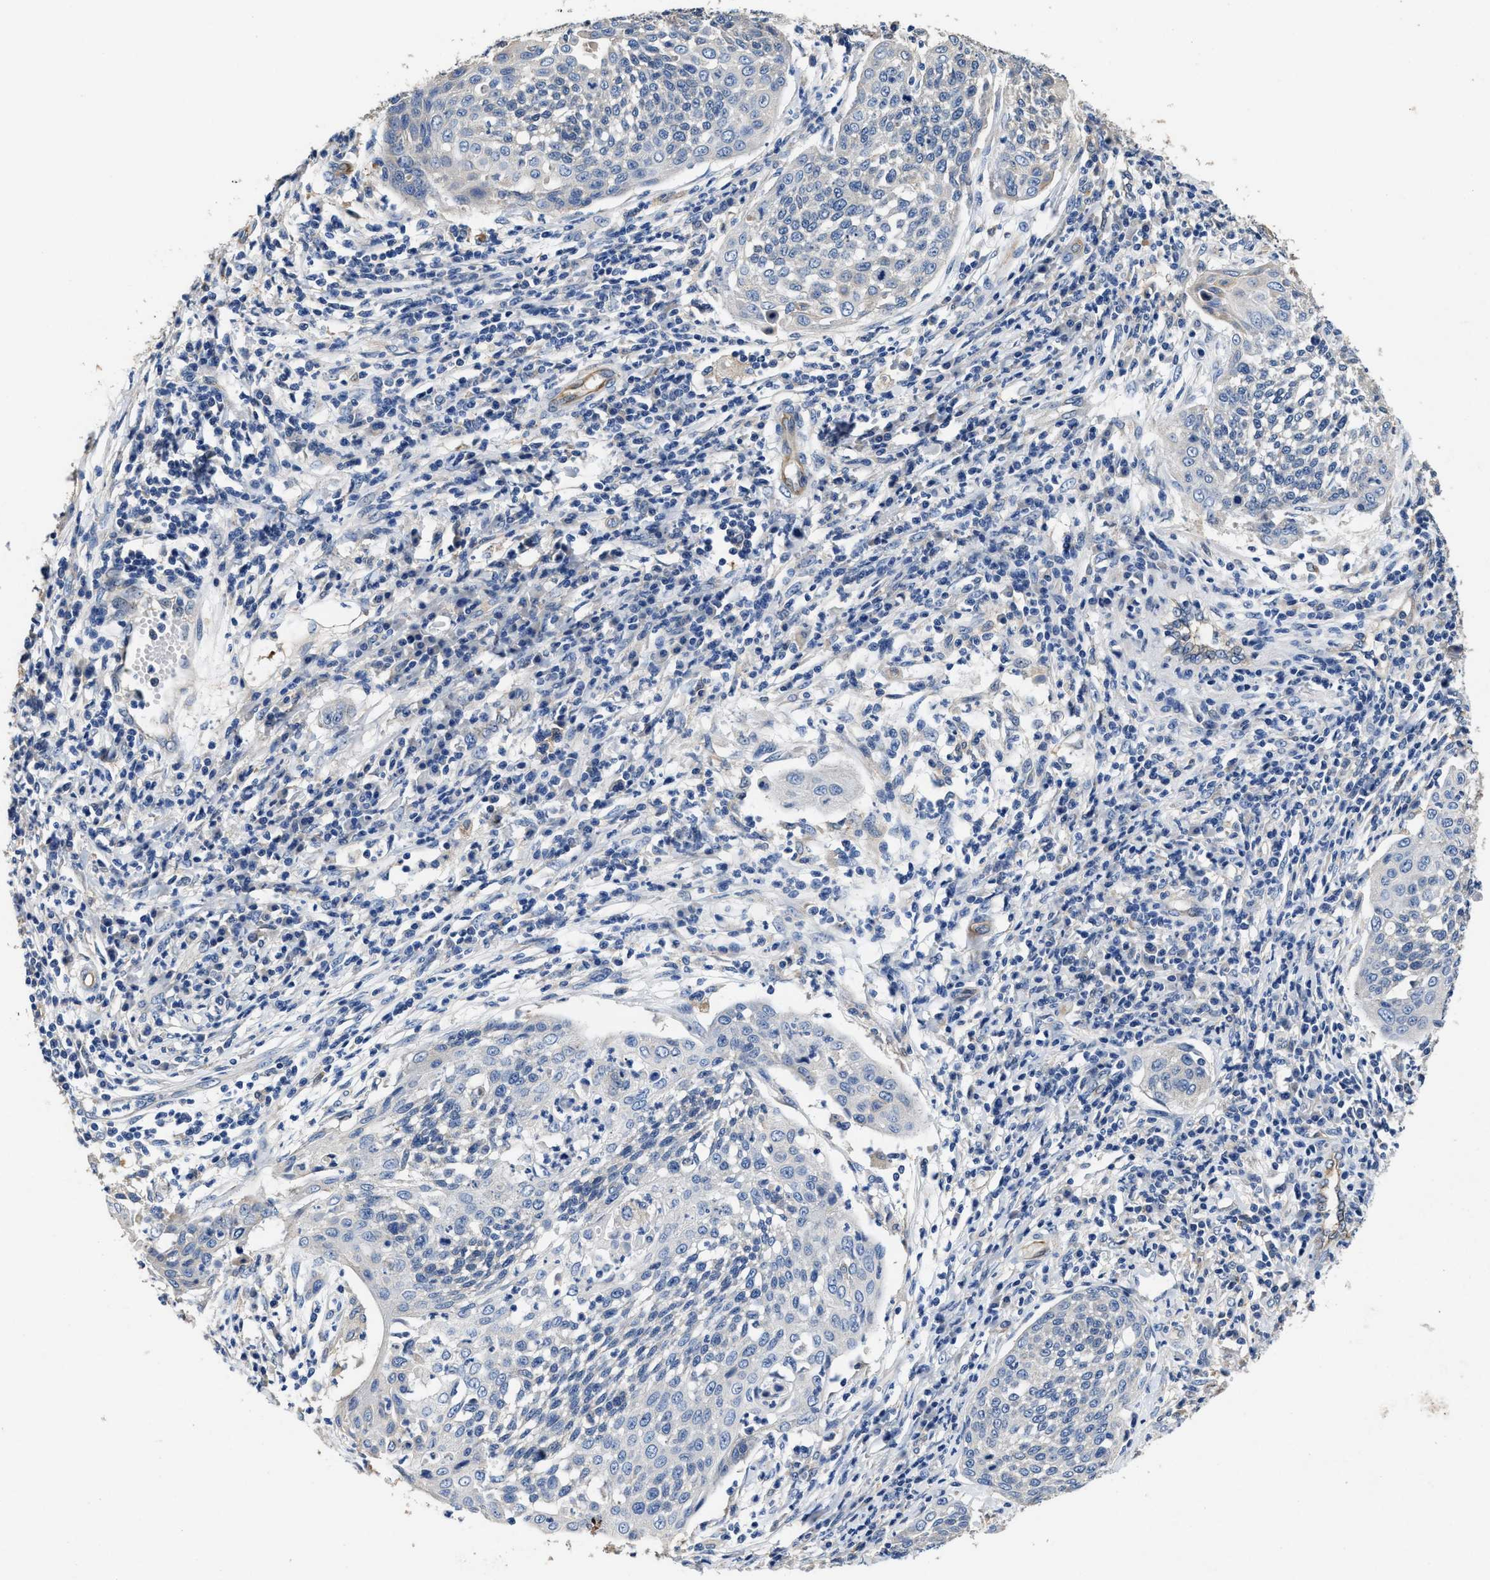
{"staining": {"intensity": "negative", "quantity": "none", "location": "none"}, "tissue": "cervical cancer", "cell_type": "Tumor cells", "image_type": "cancer", "snomed": [{"axis": "morphology", "description": "Squamous cell carcinoma, NOS"}, {"axis": "topography", "description": "Cervix"}], "caption": "This histopathology image is of cervical cancer stained with immunohistochemistry (IHC) to label a protein in brown with the nuclei are counter-stained blue. There is no positivity in tumor cells. Brightfield microscopy of IHC stained with DAB (3,3'-diaminobenzidine) (brown) and hematoxylin (blue), captured at high magnification.", "gene": "PEG10", "patient": {"sex": "female", "age": 34}}